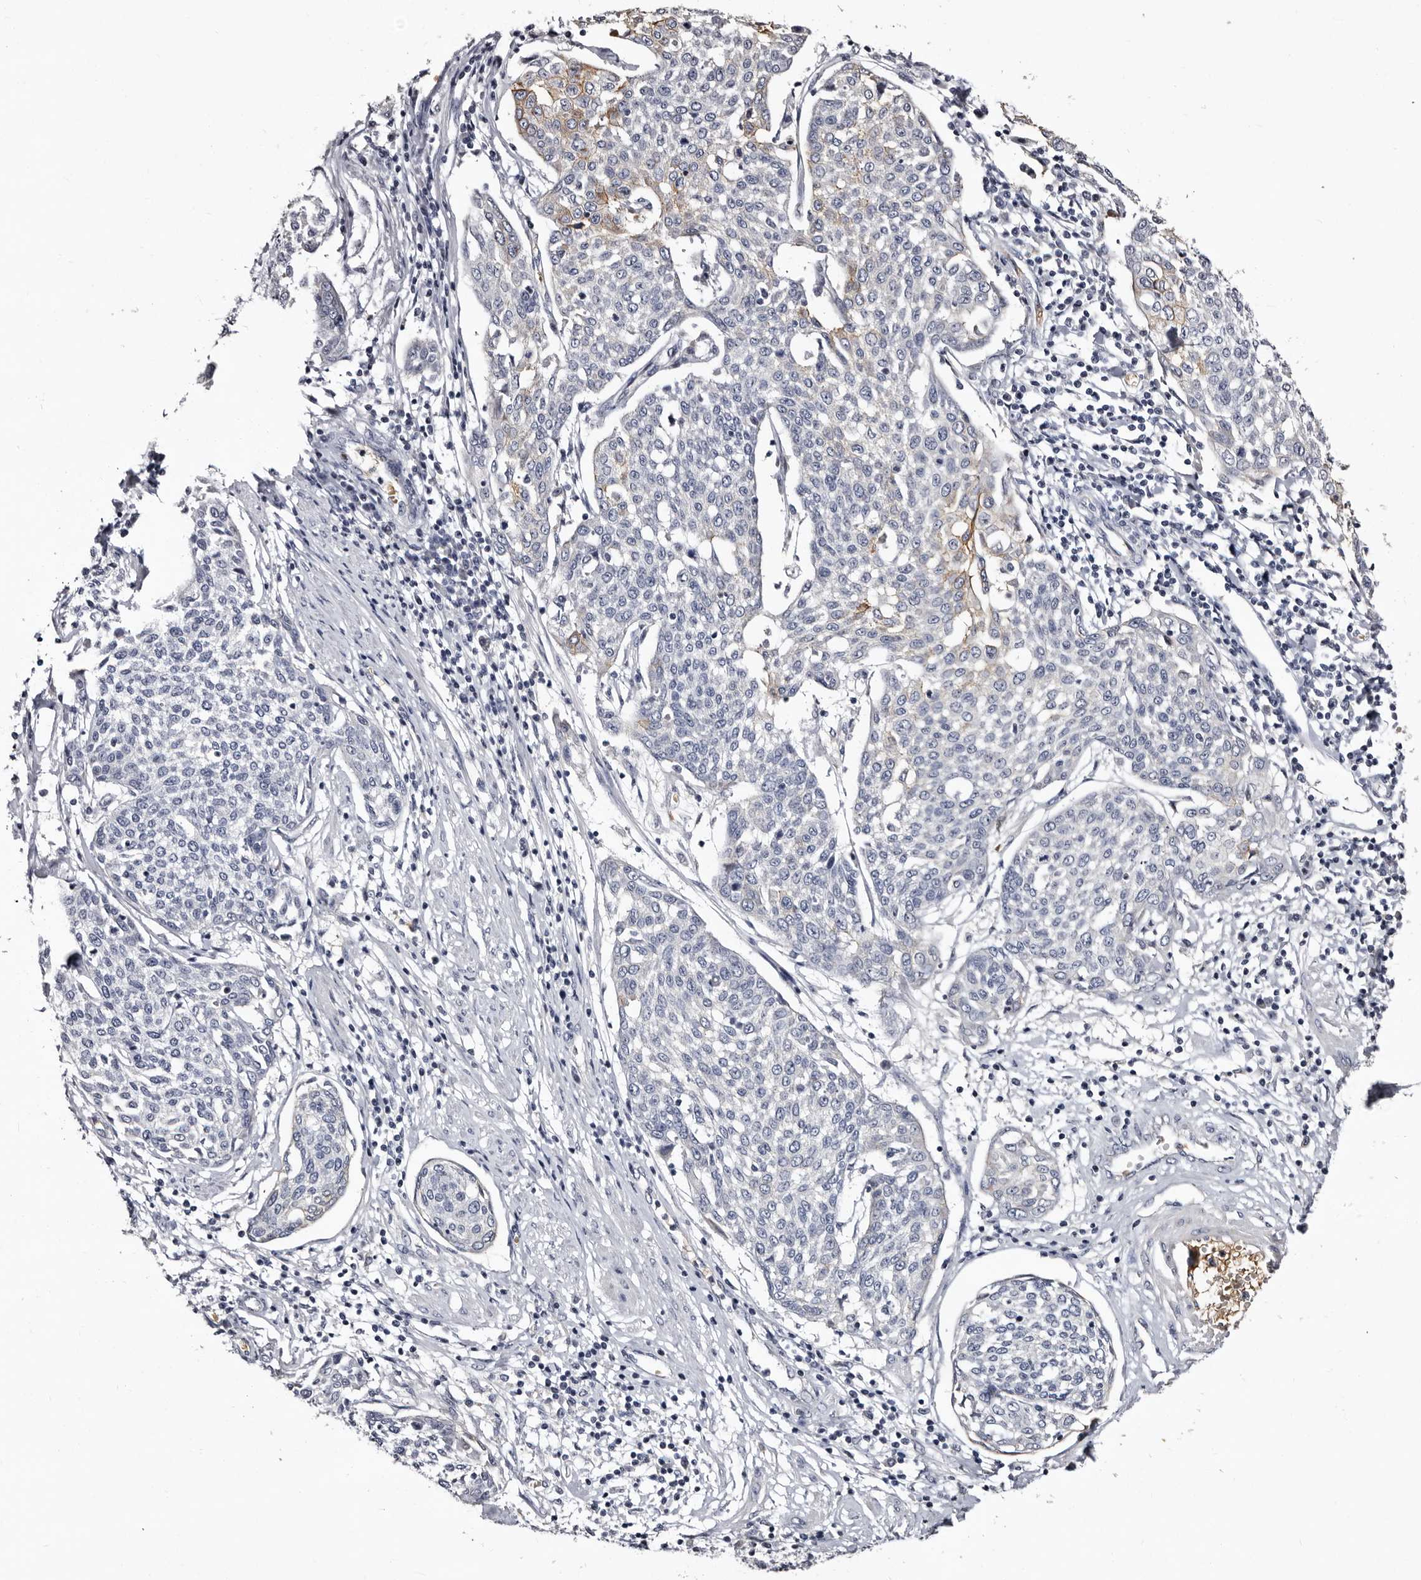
{"staining": {"intensity": "moderate", "quantity": "<25%", "location": "cytoplasmic/membranous"}, "tissue": "cervical cancer", "cell_type": "Tumor cells", "image_type": "cancer", "snomed": [{"axis": "morphology", "description": "Squamous cell carcinoma, NOS"}, {"axis": "topography", "description": "Cervix"}], "caption": "The micrograph exhibits immunohistochemical staining of cervical cancer. There is moderate cytoplasmic/membranous positivity is appreciated in approximately <25% of tumor cells.", "gene": "BPGM", "patient": {"sex": "female", "age": 34}}